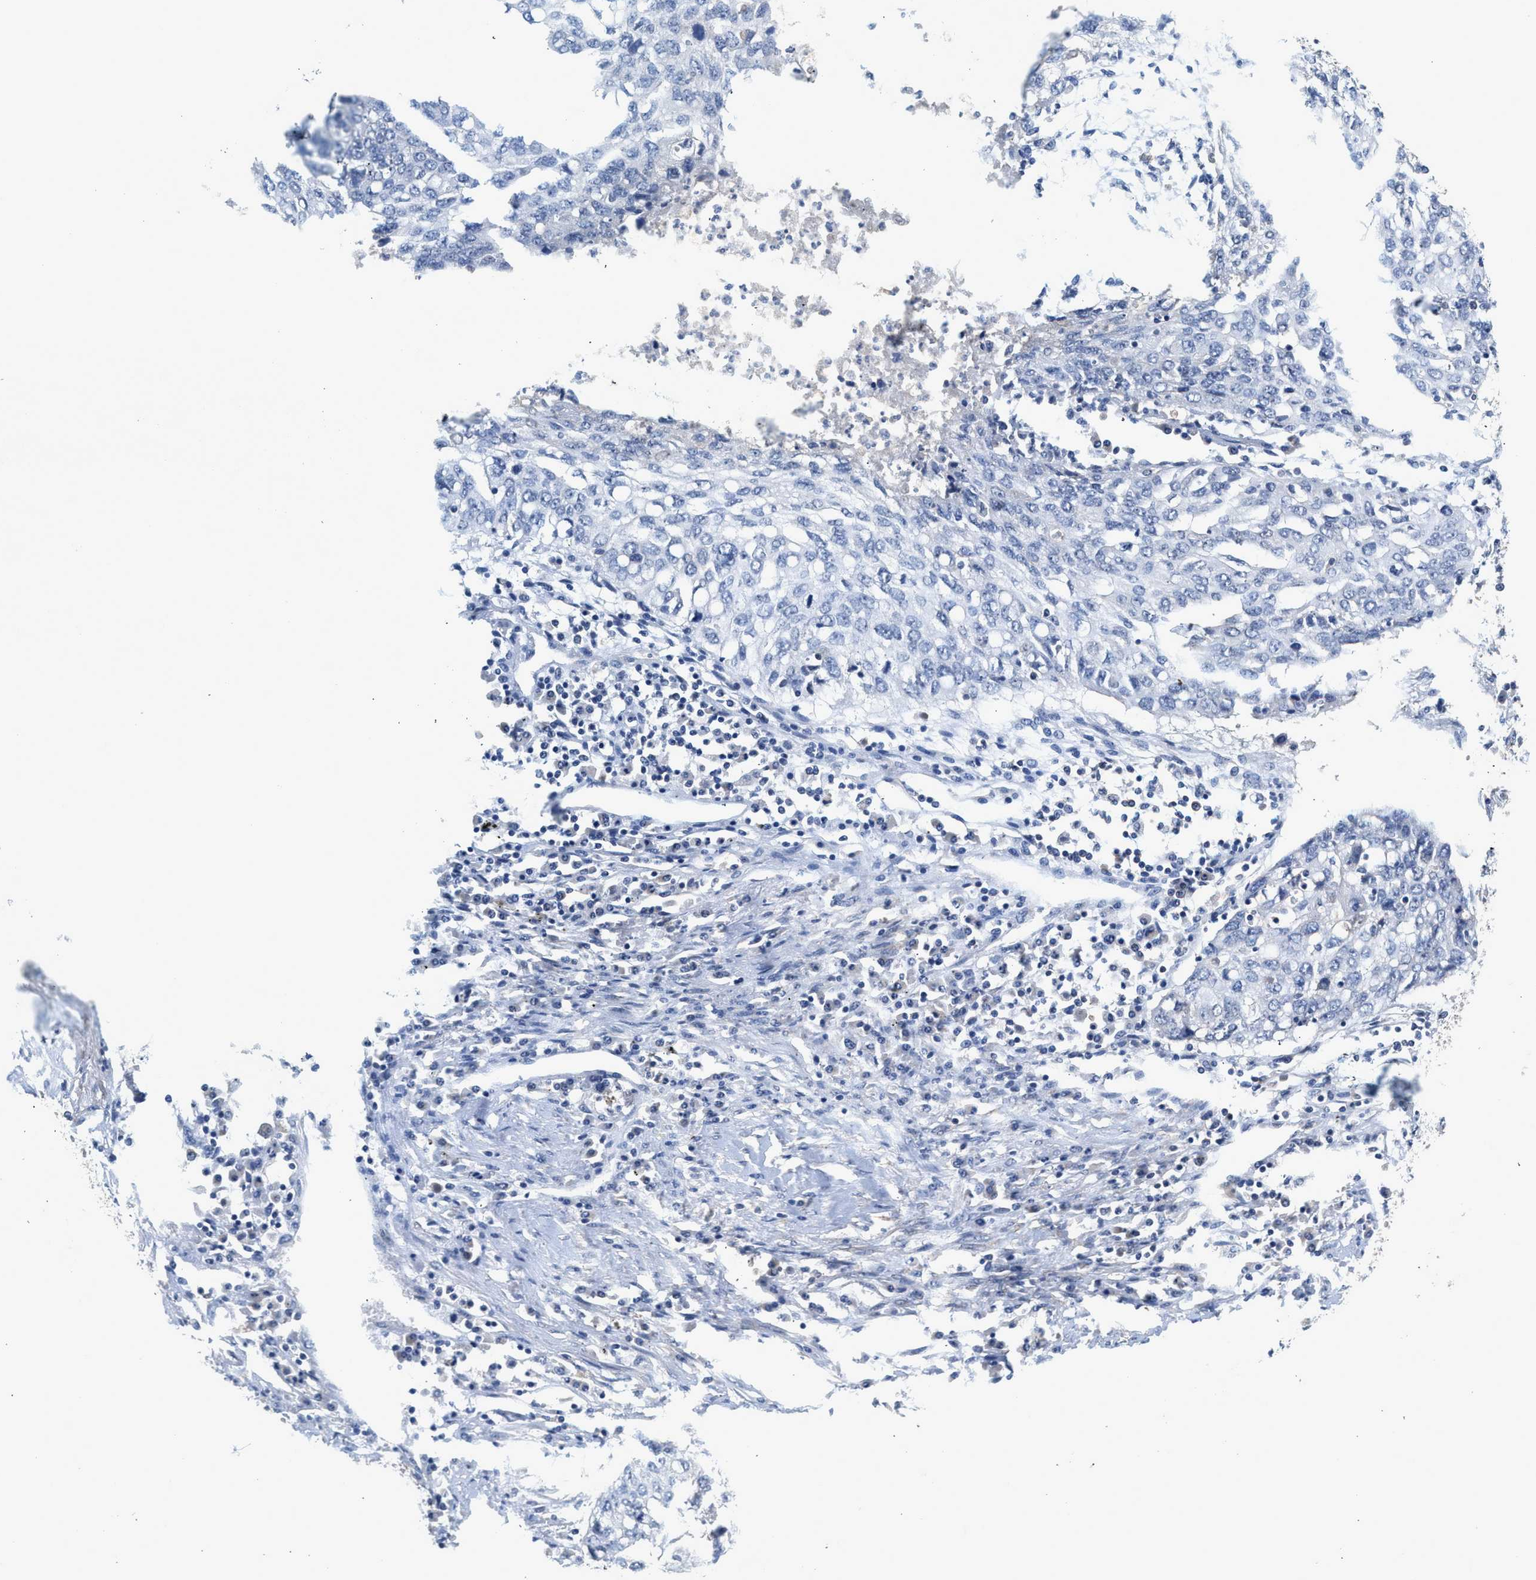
{"staining": {"intensity": "negative", "quantity": "none", "location": "none"}, "tissue": "lung cancer", "cell_type": "Tumor cells", "image_type": "cancer", "snomed": [{"axis": "morphology", "description": "Squamous cell carcinoma, NOS"}, {"axis": "topography", "description": "Lung"}], "caption": "High power microscopy image of an immunohistochemistry (IHC) histopathology image of squamous cell carcinoma (lung), revealing no significant expression in tumor cells. (DAB IHC, high magnification).", "gene": "CSF3R", "patient": {"sex": "female", "age": 63}}